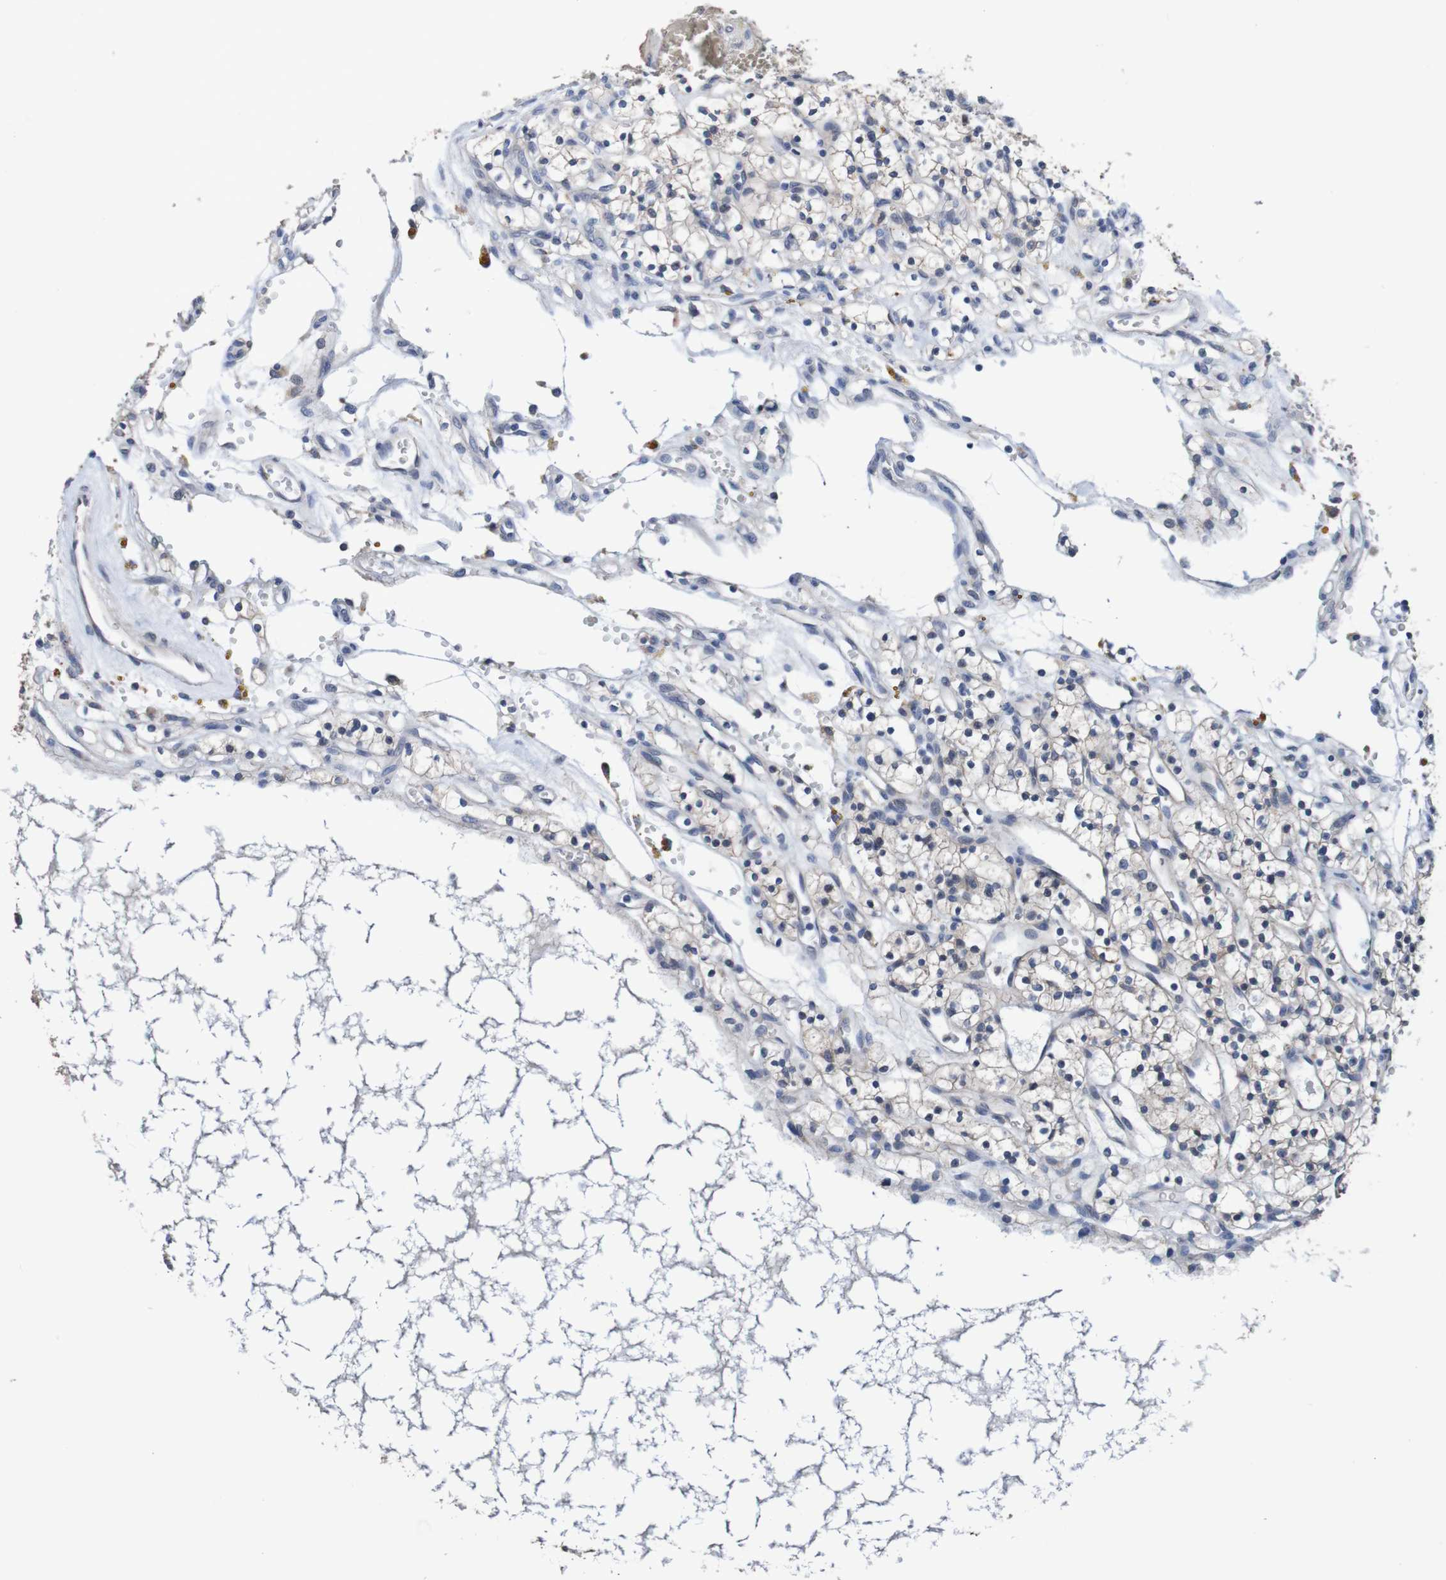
{"staining": {"intensity": "weak", "quantity": "<25%", "location": "cytoplasmic/membranous"}, "tissue": "renal cancer", "cell_type": "Tumor cells", "image_type": "cancer", "snomed": [{"axis": "morphology", "description": "Adenocarcinoma, NOS"}, {"axis": "topography", "description": "Kidney"}], "caption": "This is an immunohistochemistry (IHC) micrograph of renal adenocarcinoma. There is no positivity in tumor cells.", "gene": "FIBP", "patient": {"sex": "female", "age": 57}}